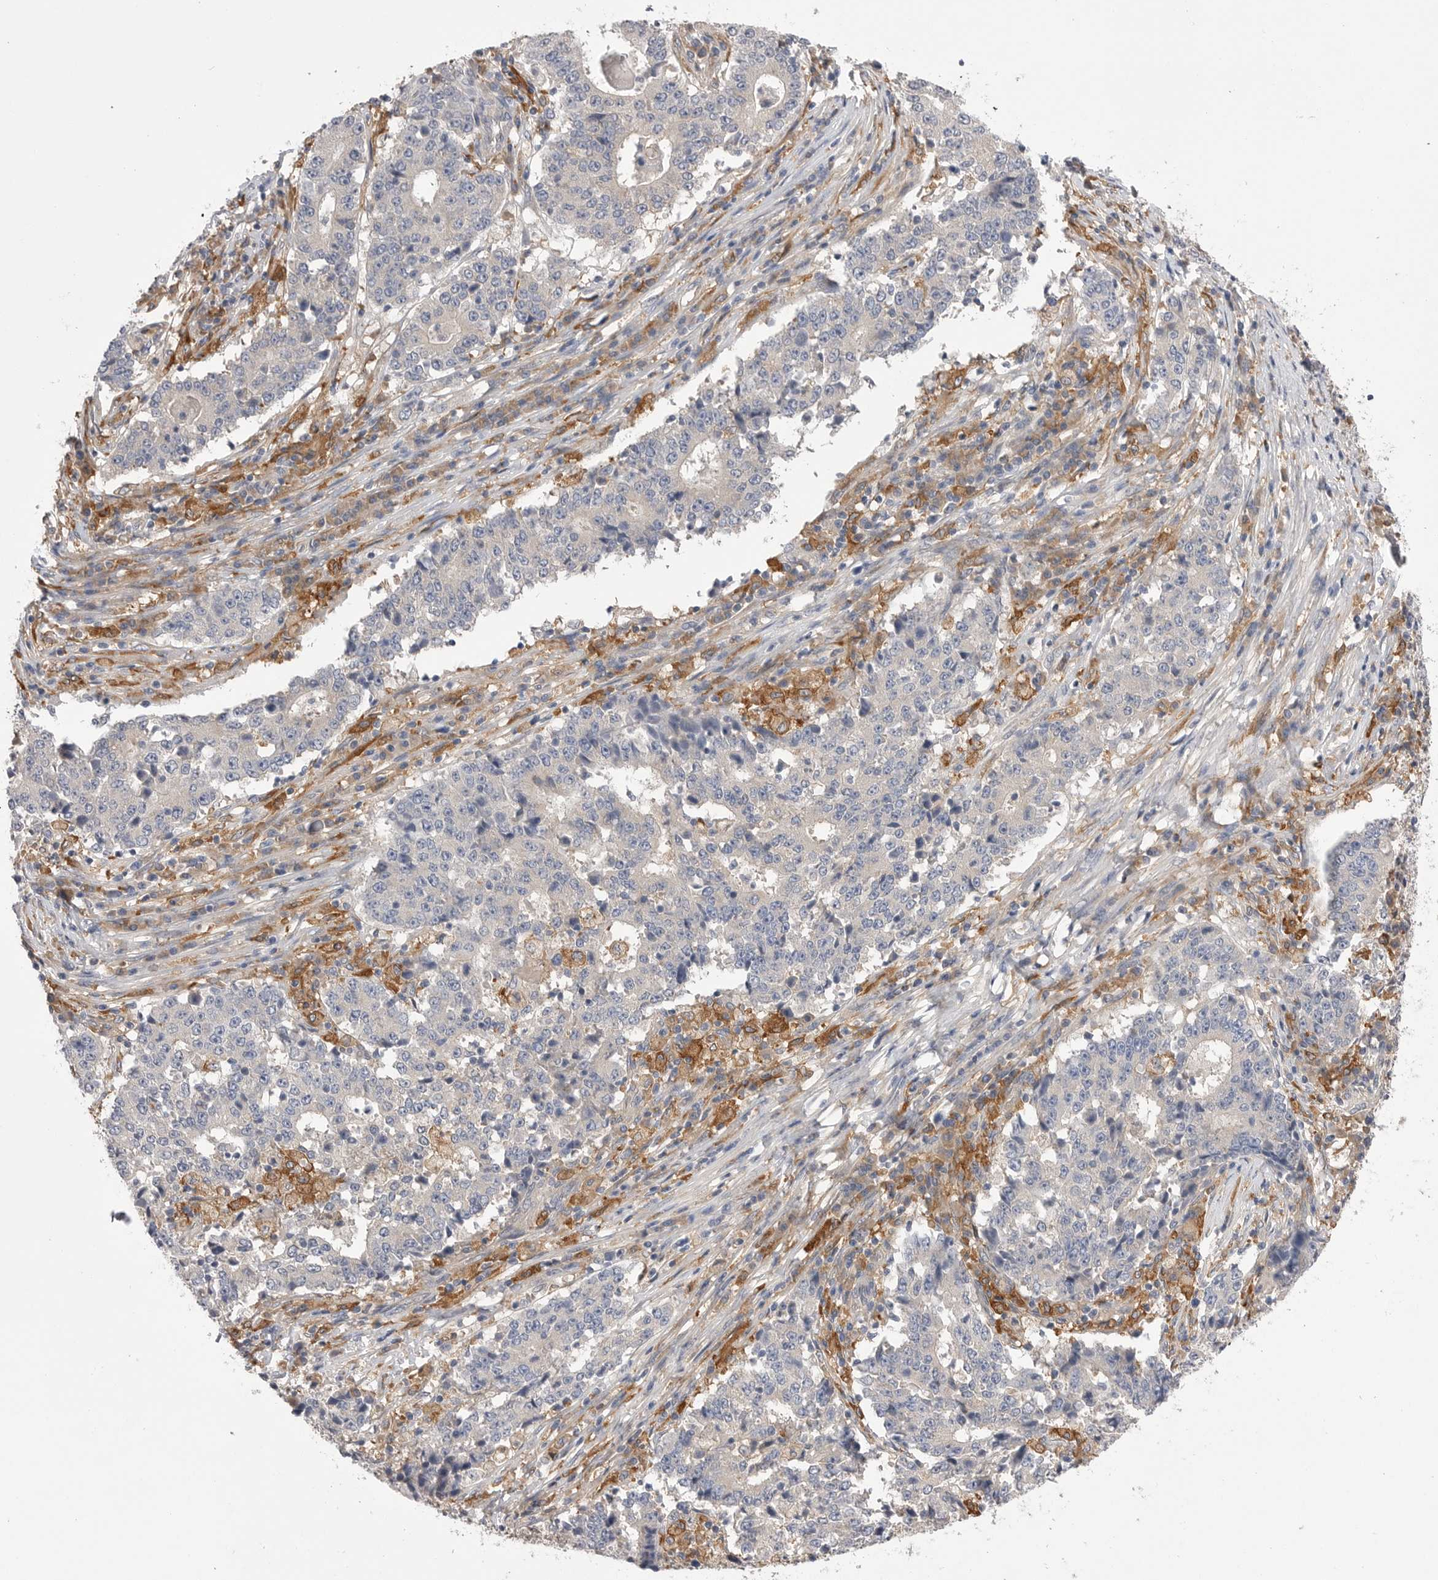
{"staining": {"intensity": "negative", "quantity": "none", "location": "none"}, "tissue": "stomach cancer", "cell_type": "Tumor cells", "image_type": "cancer", "snomed": [{"axis": "morphology", "description": "Adenocarcinoma, NOS"}, {"axis": "topography", "description": "Stomach"}], "caption": "DAB (3,3'-diaminobenzidine) immunohistochemical staining of adenocarcinoma (stomach) reveals no significant expression in tumor cells. (DAB immunohistochemistry with hematoxylin counter stain).", "gene": "VAC14", "patient": {"sex": "male", "age": 59}}